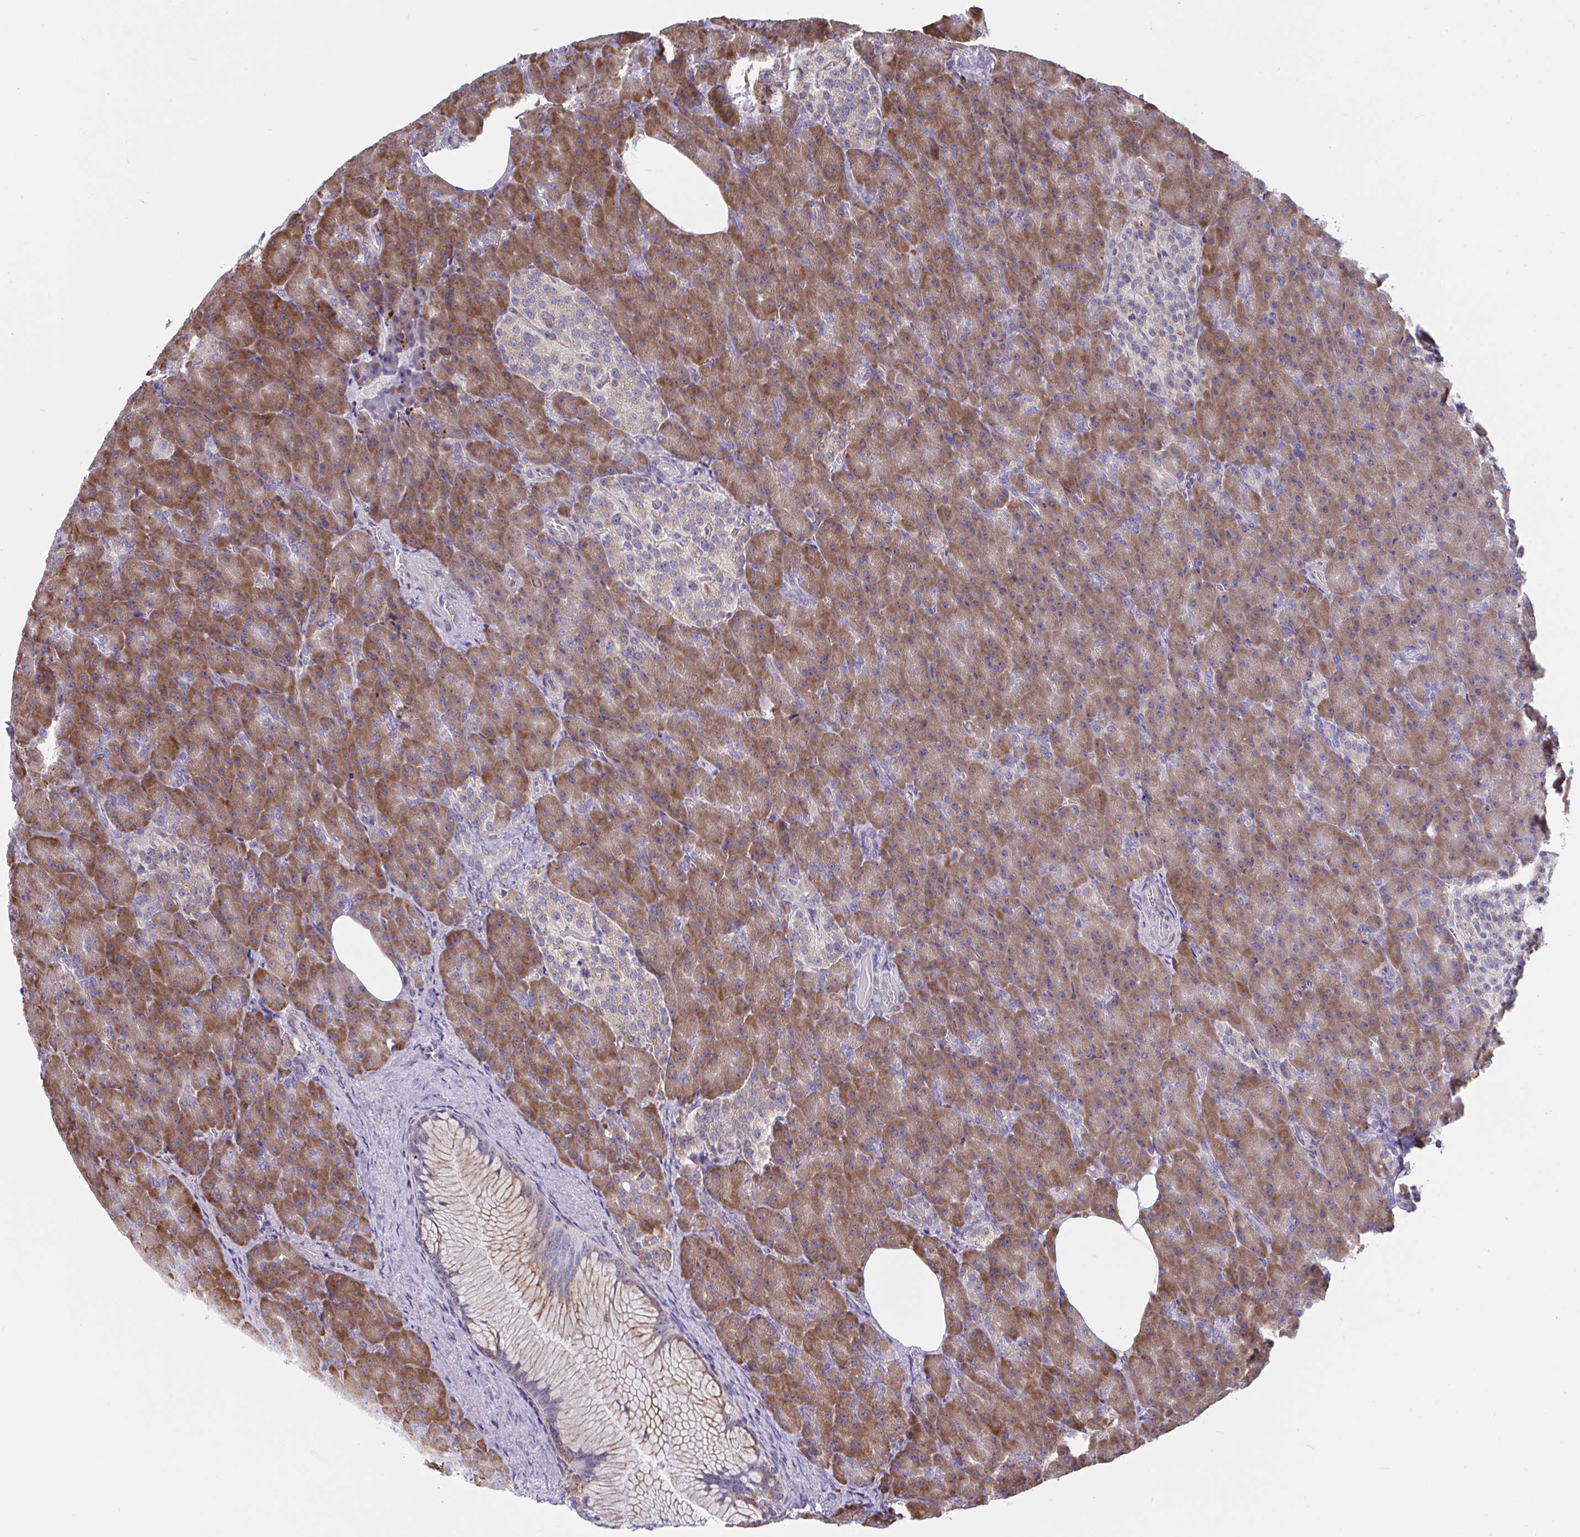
{"staining": {"intensity": "moderate", "quantity": ">75%", "location": "cytoplasmic/membranous"}, "tissue": "pancreas", "cell_type": "Exocrine glandular cells", "image_type": "normal", "snomed": [{"axis": "morphology", "description": "Normal tissue, NOS"}, {"axis": "topography", "description": "Pancreas"}], "caption": "Protein expression analysis of benign pancreas displays moderate cytoplasmic/membranous positivity in about >75% of exocrine glandular cells.", "gene": "MYMK", "patient": {"sex": "female", "age": 74}}